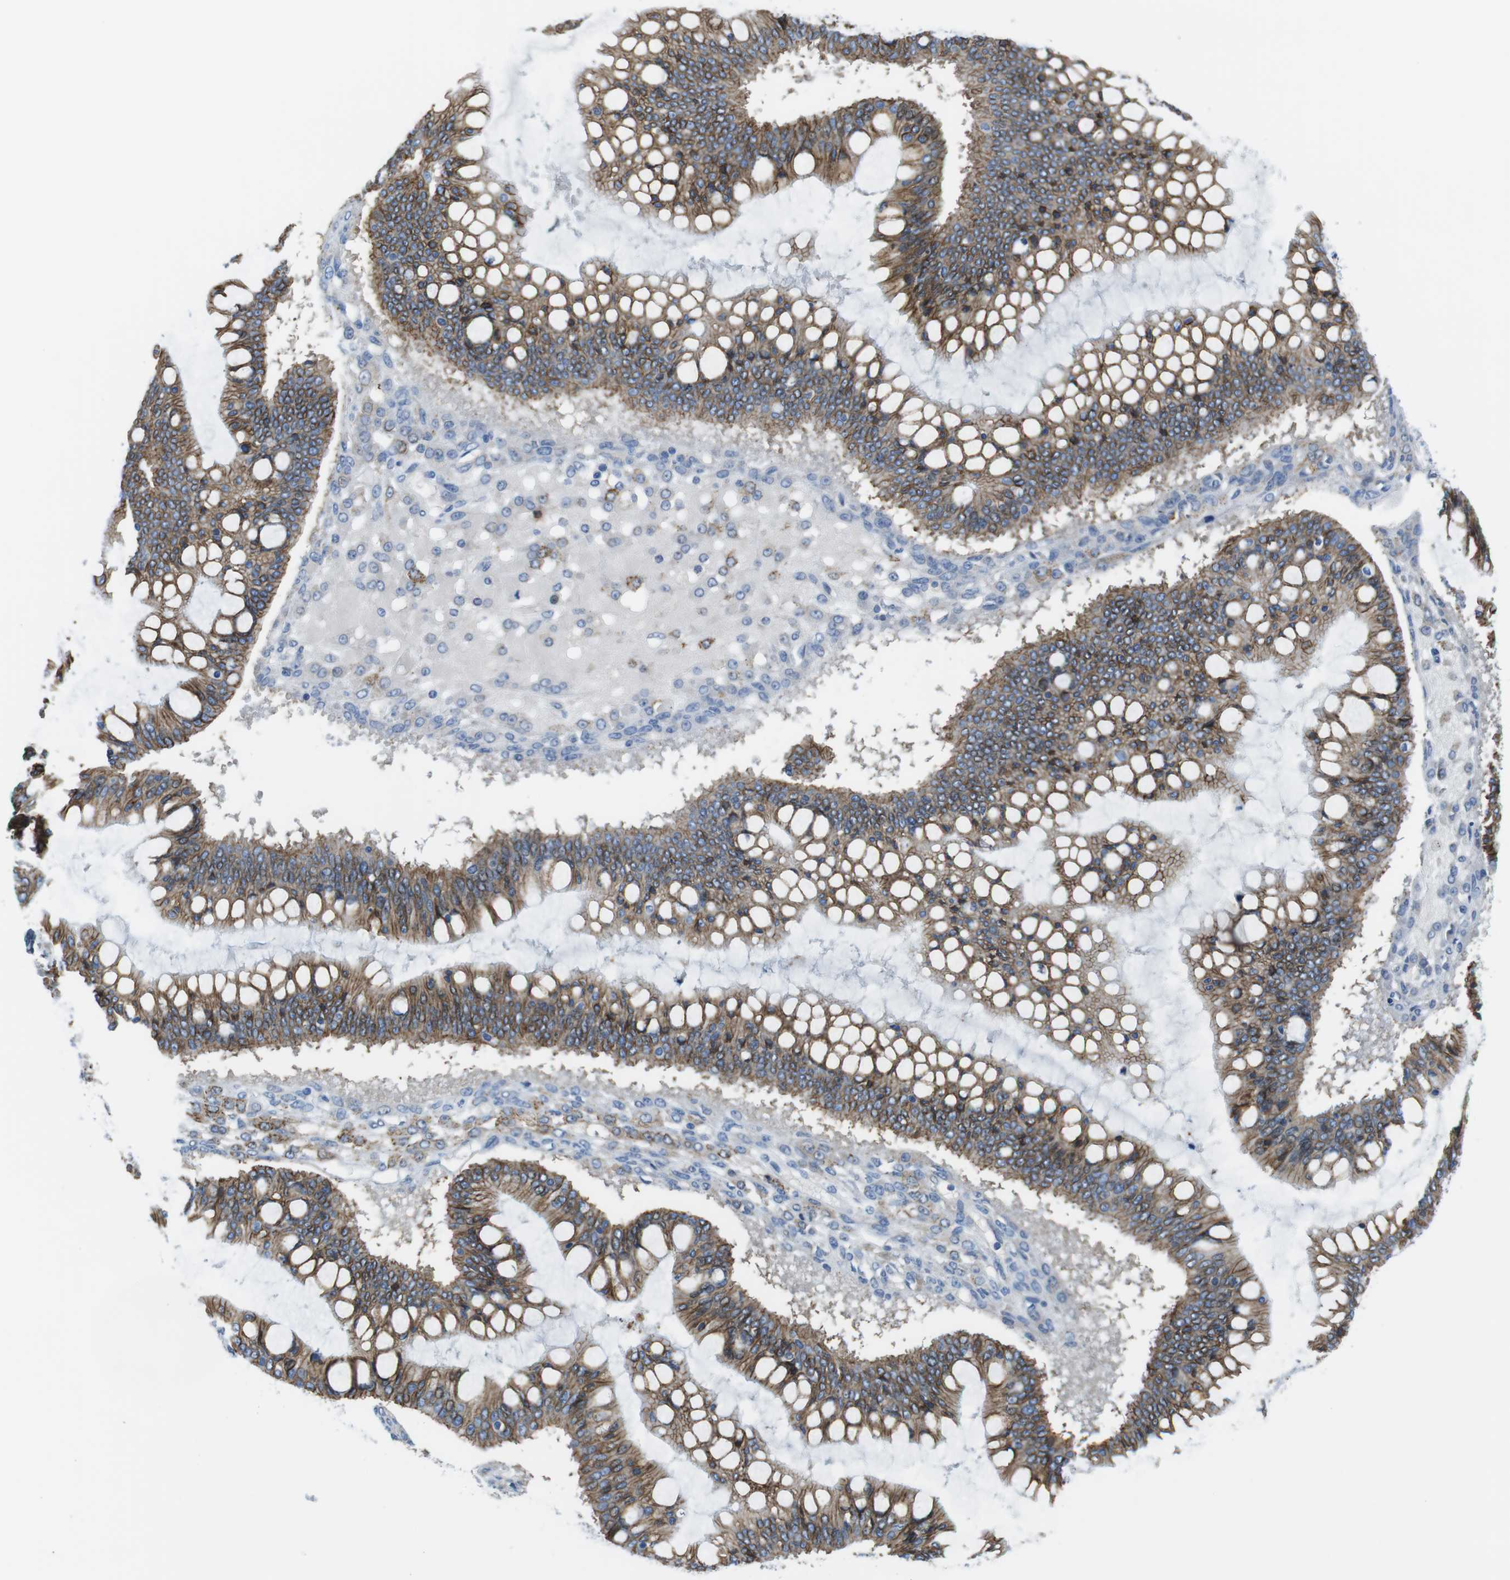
{"staining": {"intensity": "moderate", "quantity": ">75%", "location": "cytoplasmic/membranous"}, "tissue": "ovarian cancer", "cell_type": "Tumor cells", "image_type": "cancer", "snomed": [{"axis": "morphology", "description": "Cystadenocarcinoma, mucinous, NOS"}, {"axis": "topography", "description": "Ovary"}], "caption": "There is medium levels of moderate cytoplasmic/membranous positivity in tumor cells of ovarian cancer (mucinous cystadenocarcinoma), as demonstrated by immunohistochemical staining (brown color).", "gene": "CDH8", "patient": {"sex": "female", "age": 73}}